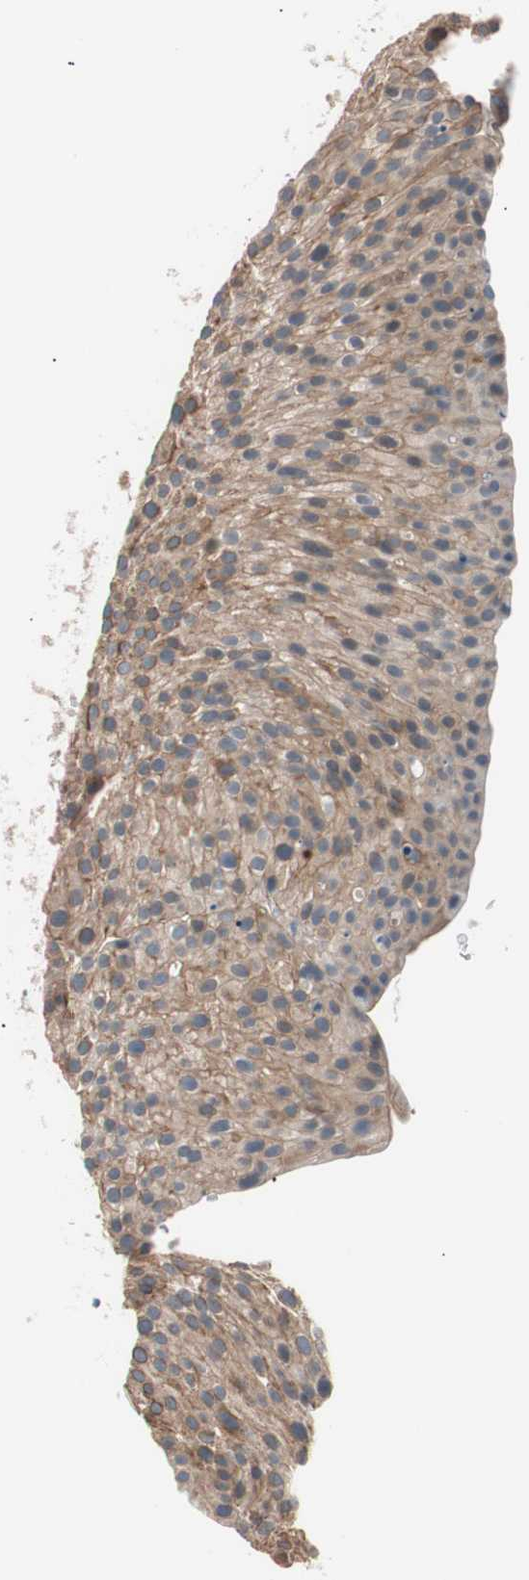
{"staining": {"intensity": "moderate", "quantity": ">75%", "location": "cytoplasmic/membranous"}, "tissue": "urothelial cancer", "cell_type": "Tumor cells", "image_type": "cancer", "snomed": [{"axis": "morphology", "description": "Urothelial carcinoma, Low grade"}, {"axis": "topography", "description": "Smooth muscle"}, {"axis": "topography", "description": "Urinary bladder"}], "caption": "Approximately >75% of tumor cells in low-grade urothelial carcinoma display moderate cytoplasmic/membranous protein expression as visualized by brown immunohistochemical staining.", "gene": "SMG1", "patient": {"sex": "male", "age": 60}}